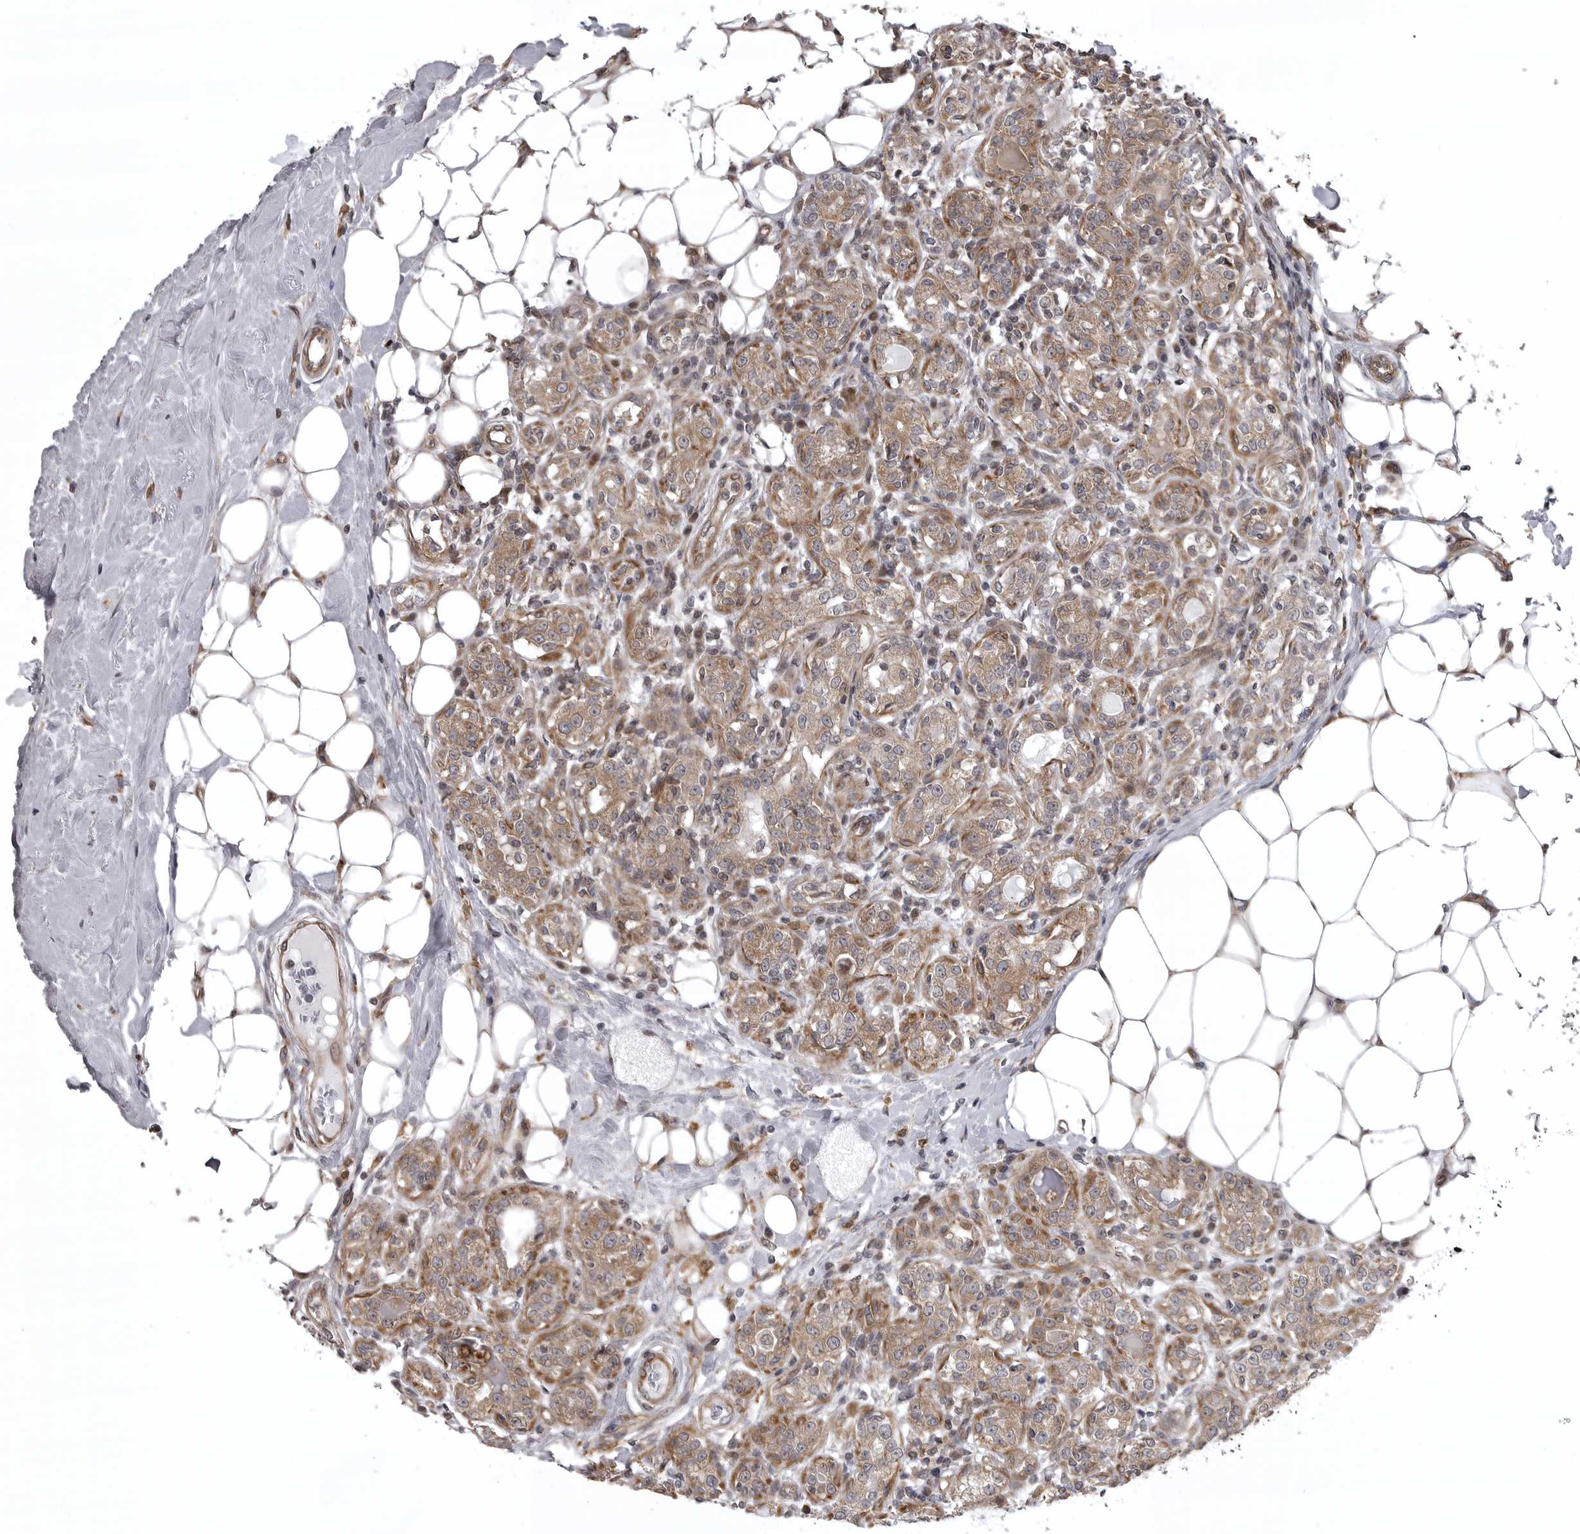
{"staining": {"intensity": "moderate", "quantity": ">75%", "location": "cytoplasmic/membranous"}, "tissue": "breast cancer", "cell_type": "Tumor cells", "image_type": "cancer", "snomed": [{"axis": "morphology", "description": "Duct carcinoma"}, {"axis": "topography", "description": "Breast"}], "caption": "Immunohistochemical staining of human breast cancer displays moderate cytoplasmic/membranous protein expression in approximately >75% of tumor cells.", "gene": "ZNRF1", "patient": {"sex": "female", "age": 27}}